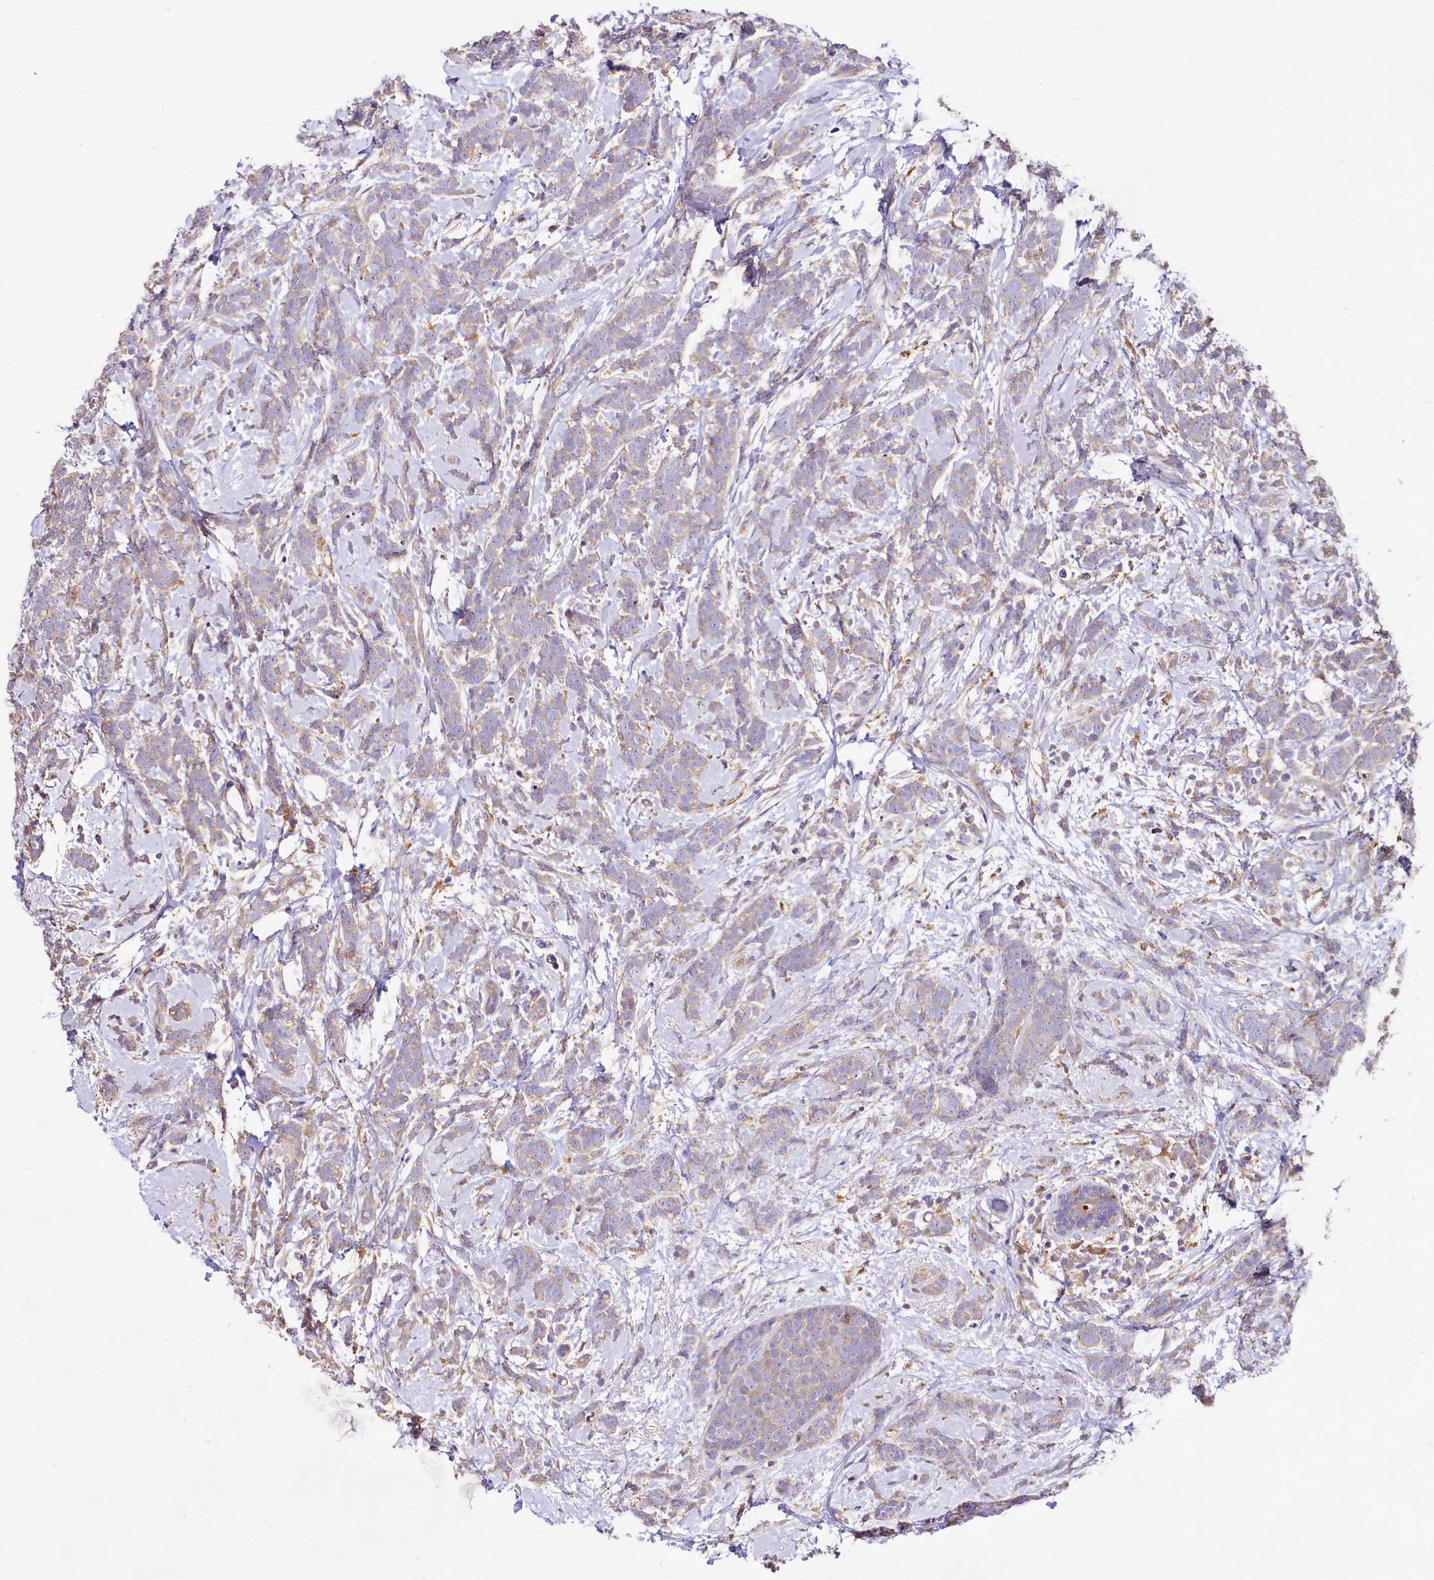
{"staining": {"intensity": "weak", "quantity": "<25%", "location": "cytoplasmic/membranous"}, "tissue": "breast cancer", "cell_type": "Tumor cells", "image_type": "cancer", "snomed": [{"axis": "morphology", "description": "Lobular carcinoma"}, {"axis": "topography", "description": "Breast"}], "caption": "DAB (3,3'-diaminobenzidine) immunohistochemical staining of breast lobular carcinoma shows no significant expression in tumor cells.", "gene": "DMXL2", "patient": {"sex": "female", "age": 58}}